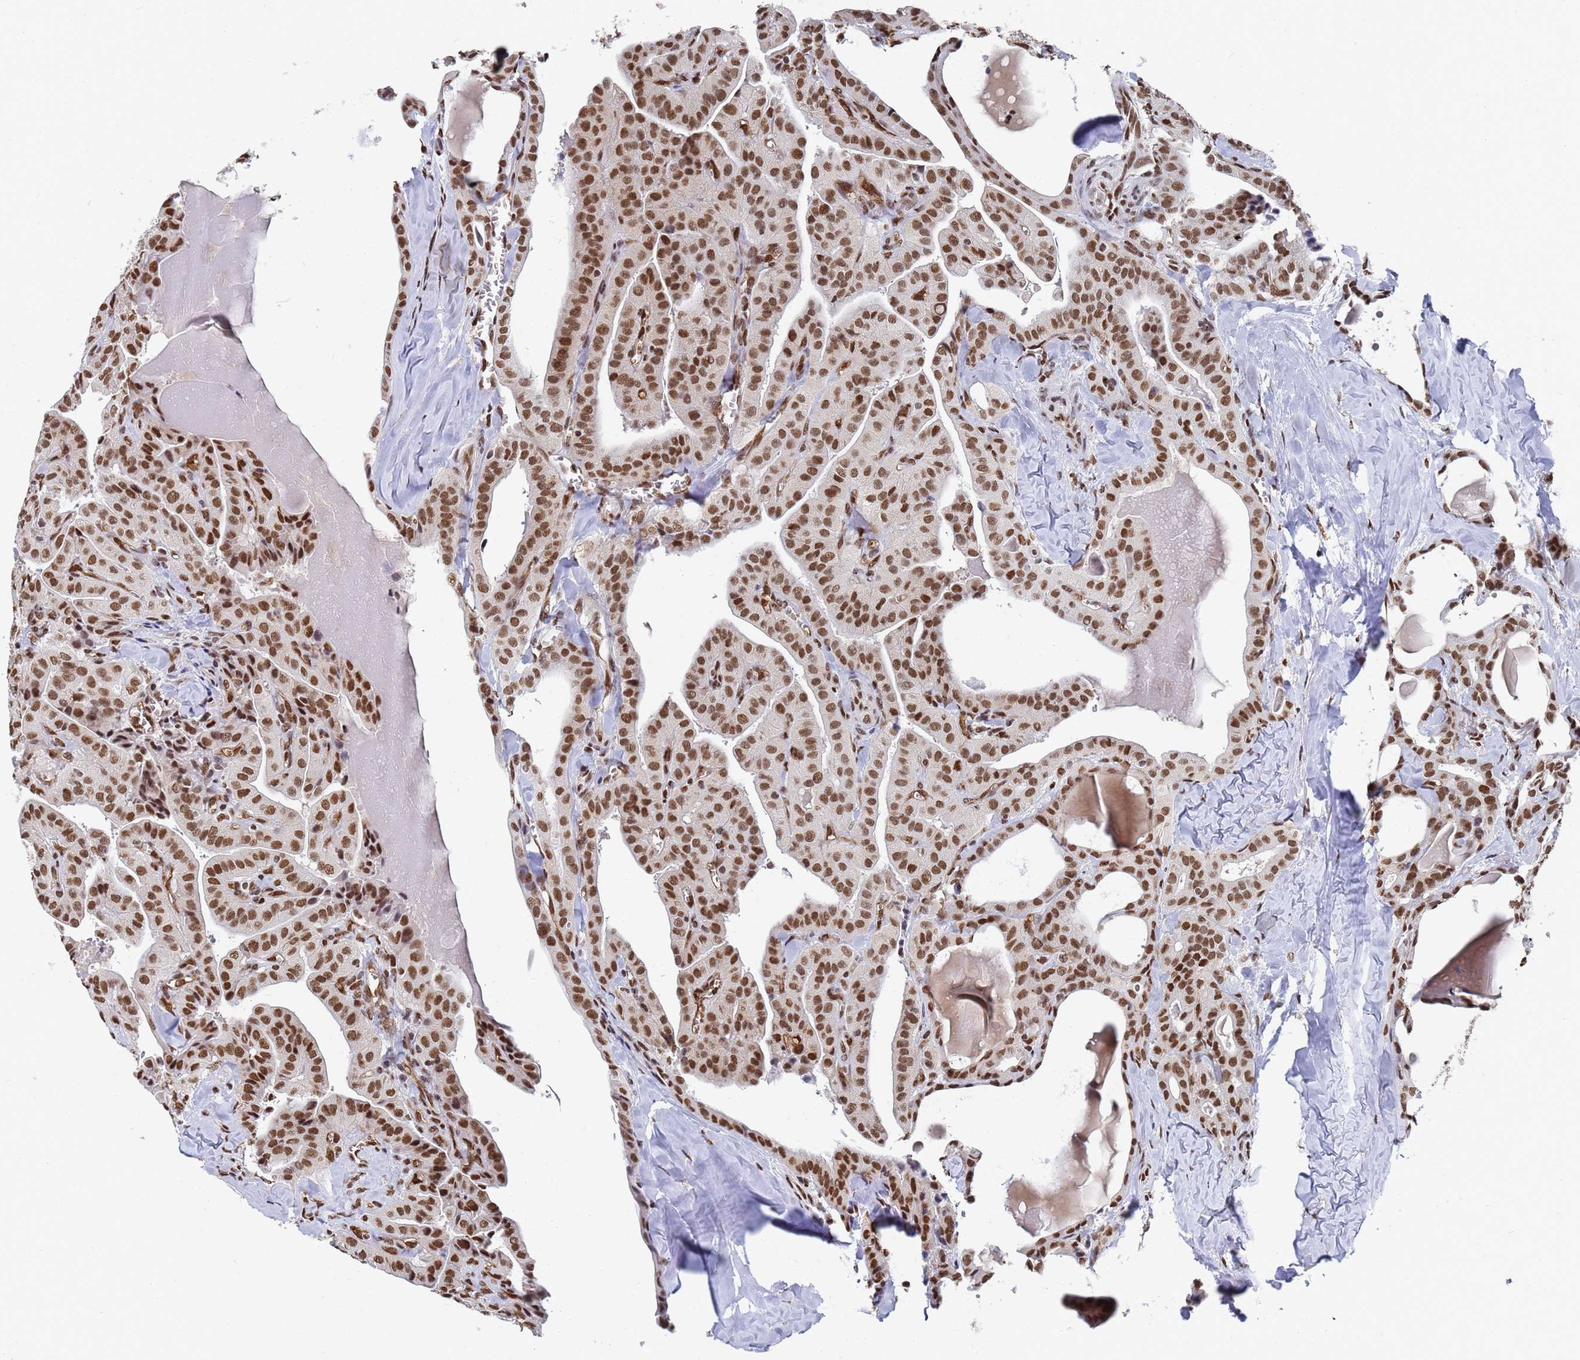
{"staining": {"intensity": "strong", "quantity": ">75%", "location": "nuclear"}, "tissue": "thyroid cancer", "cell_type": "Tumor cells", "image_type": "cancer", "snomed": [{"axis": "morphology", "description": "Papillary adenocarcinoma, NOS"}, {"axis": "topography", "description": "Thyroid gland"}], "caption": "A brown stain shows strong nuclear expression of a protein in human papillary adenocarcinoma (thyroid) tumor cells.", "gene": "RAVER2", "patient": {"sex": "male", "age": 52}}